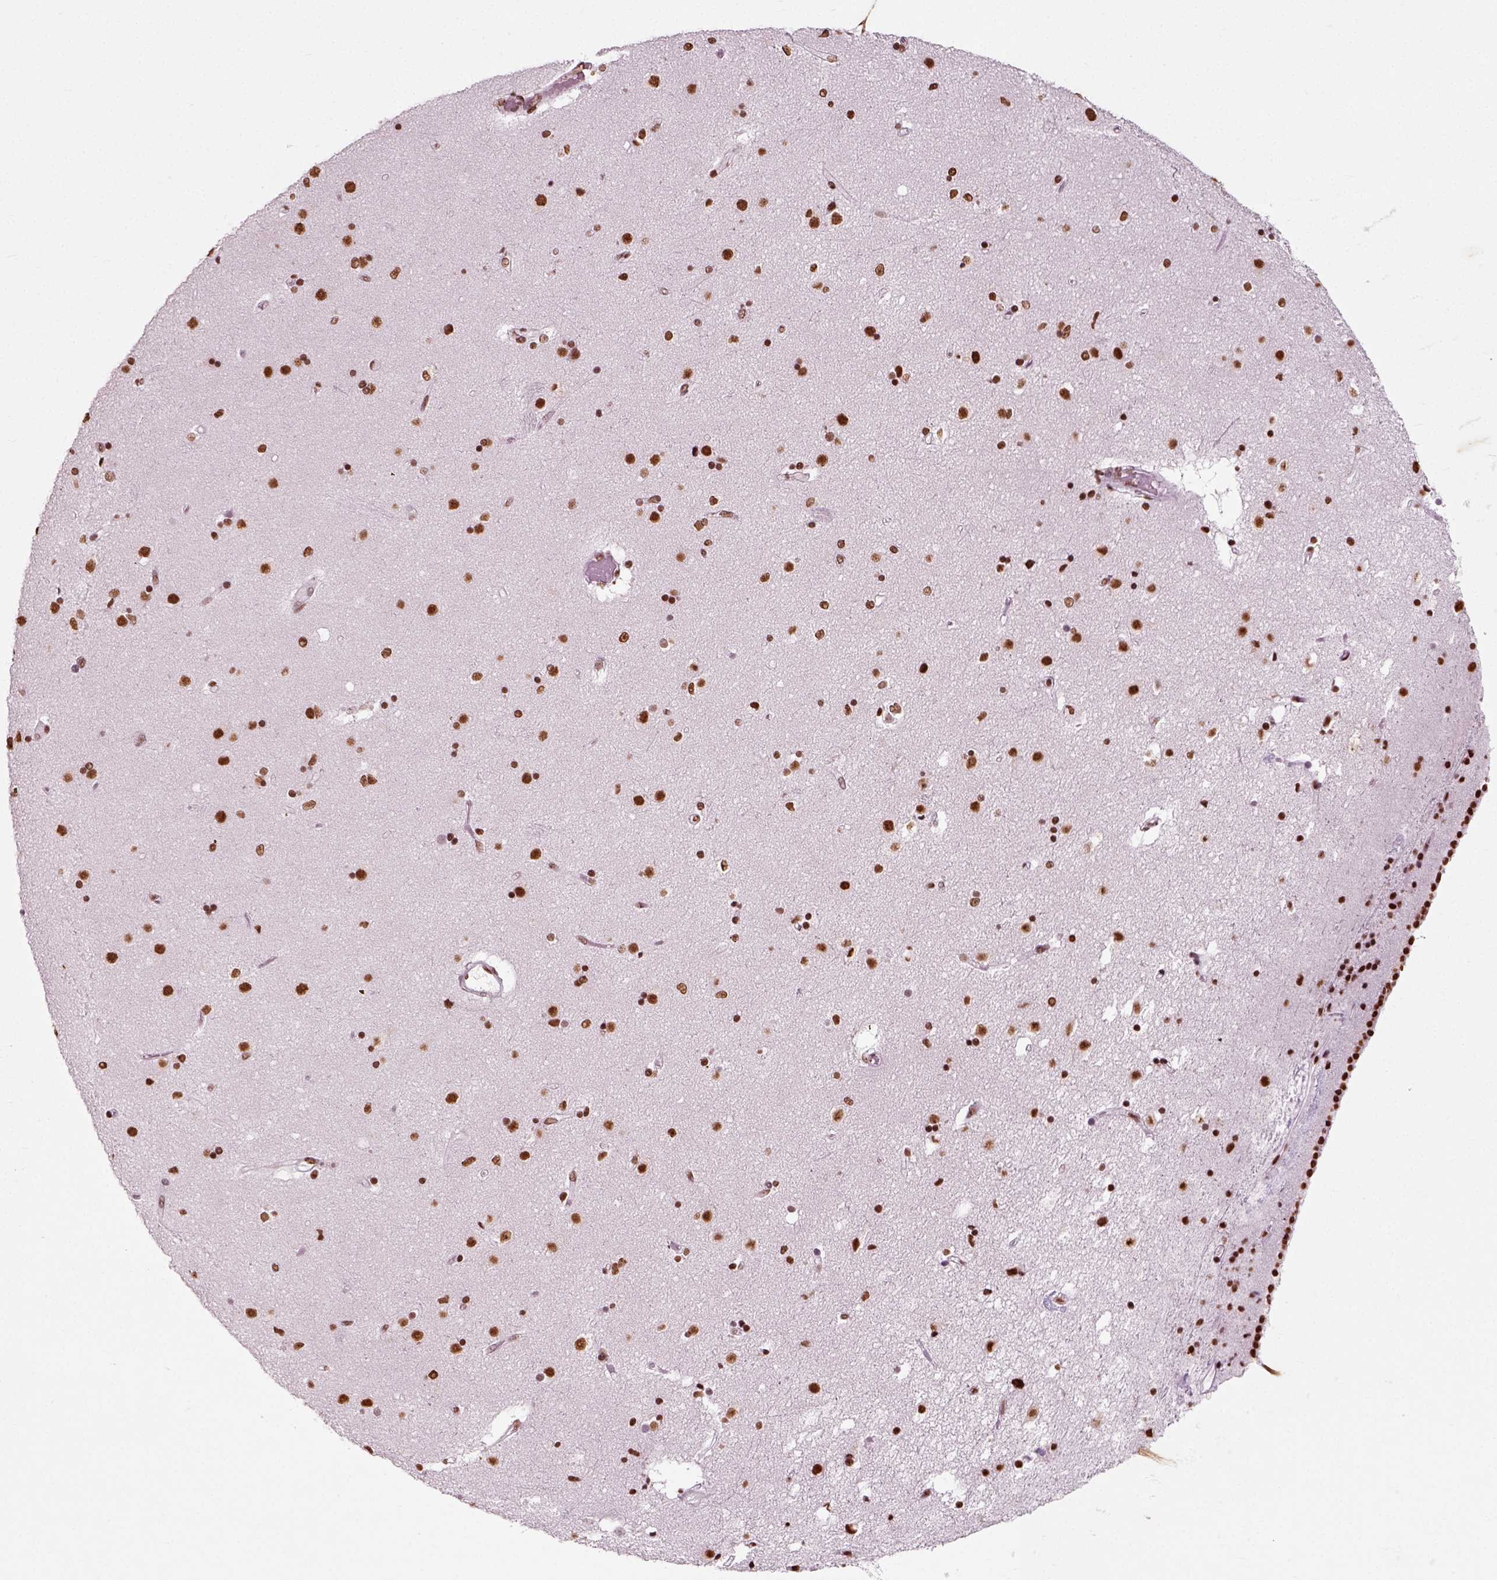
{"staining": {"intensity": "strong", "quantity": "25%-75%", "location": "nuclear"}, "tissue": "caudate", "cell_type": "Glial cells", "image_type": "normal", "snomed": [{"axis": "morphology", "description": "Normal tissue, NOS"}, {"axis": "topography", "description": "Lateral ventricle wall"}], "caption": "Immunohistochemical staining of unremarkable caudate reveals high levels of strong nuclear expression in about 25%-75% of glial cells.", "gene": "POLR1H", "patient": {"sex": "female", "age": 71}}